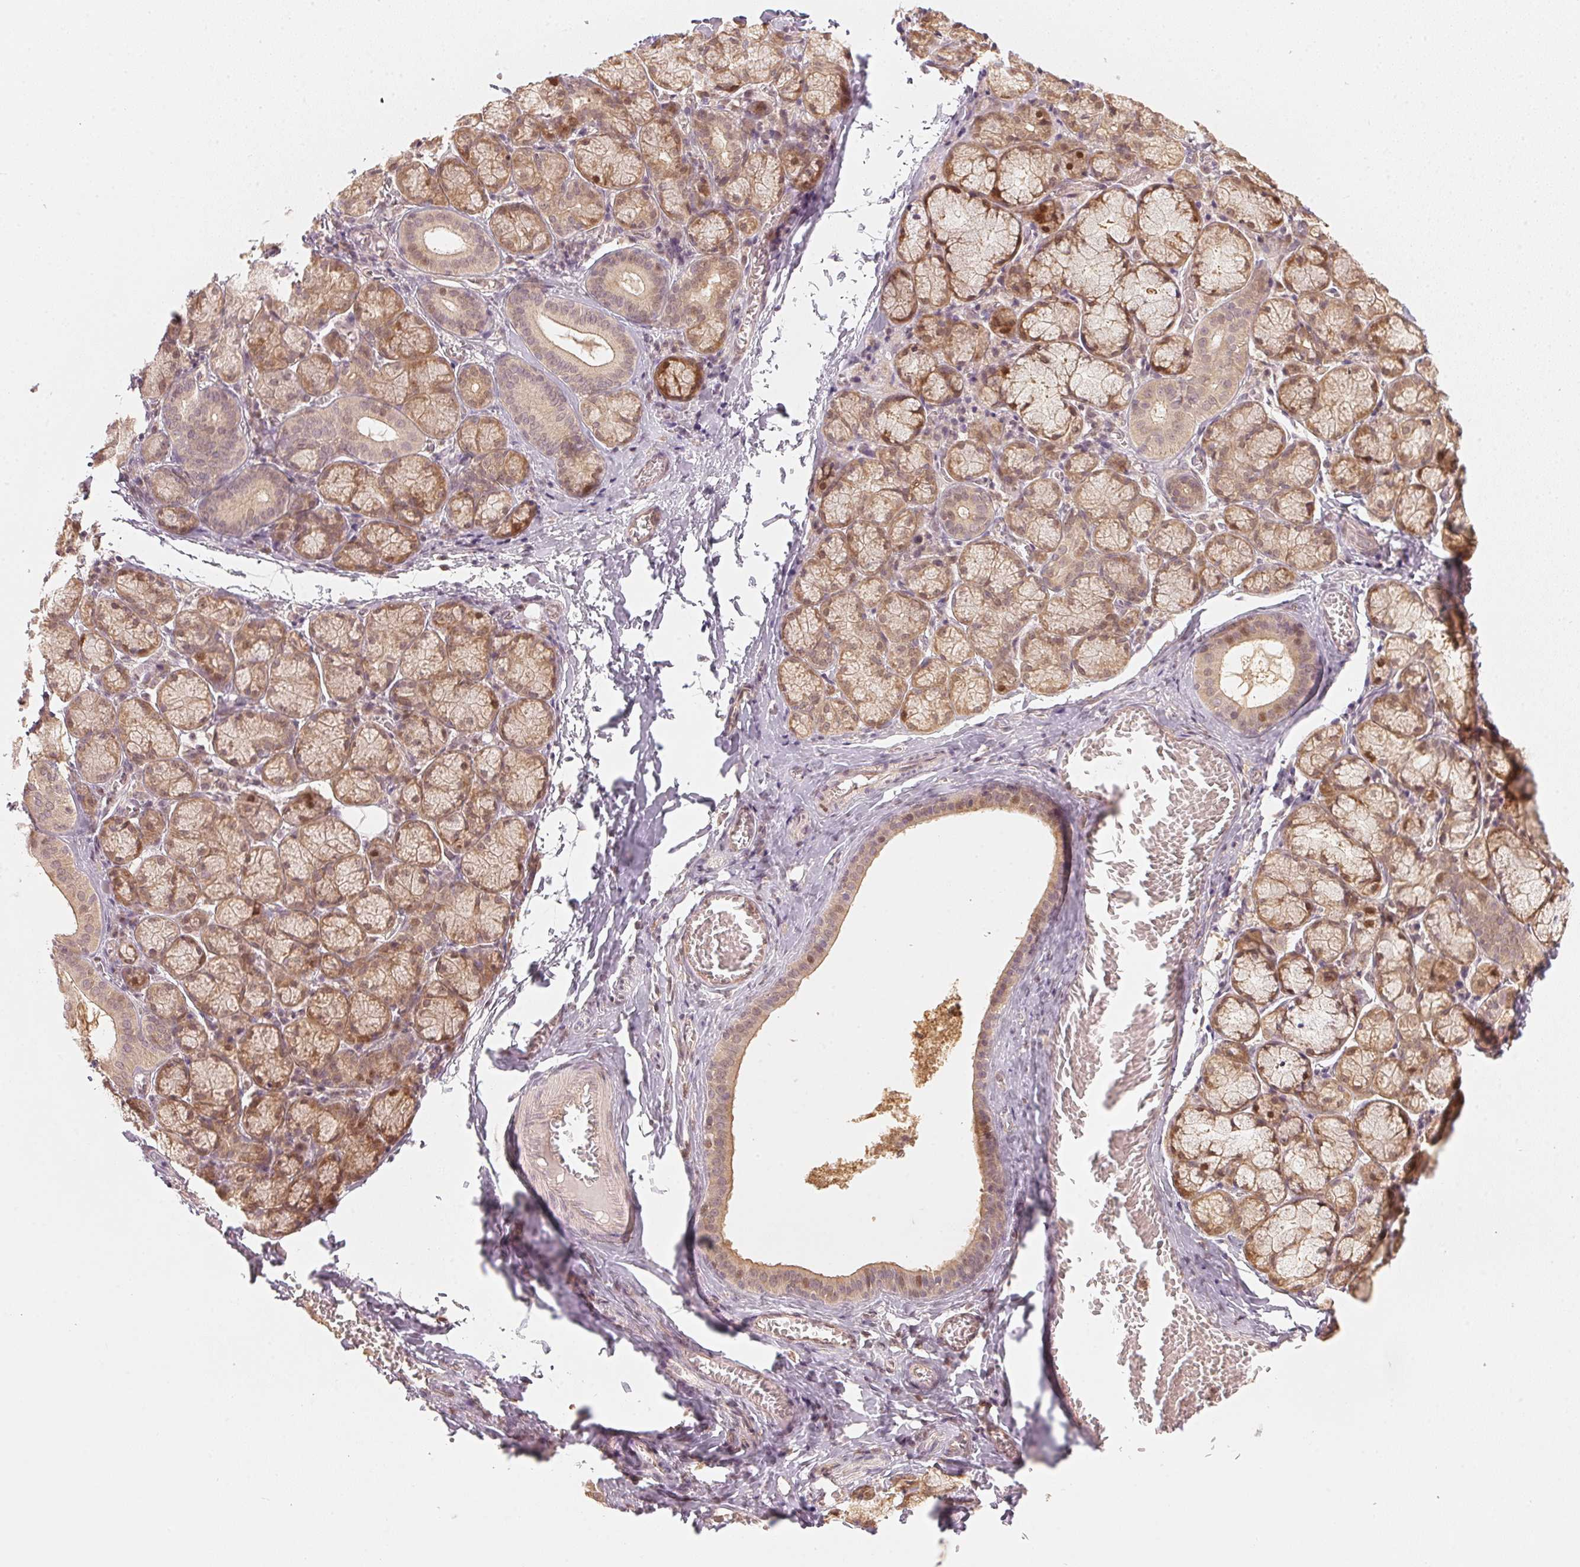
{"staining": {"intensity": "moderate", "quantity": ">75%", "location": "cytoplasmic/membranous,nuclear"}, "tissue": "salivary gland", "cell_type": "Glandular cells", "image_type": "normal", "snomed": [{"axis": "morphology", "description": "Normal tissue, NOS"}, {"axis": "topography", "description": "Salivary gland"}], "caption": "Immunohistochemical staining of benign human salivary gland shows medium levels of moderate cytoplasmic/membranous,nuclear staining in about >75% of glandular cells. The protein is shown in brown color, while the nuclei are stained blue.", "gene": "UBE2L3", "patient": {"sex": "female", "age": 24}}